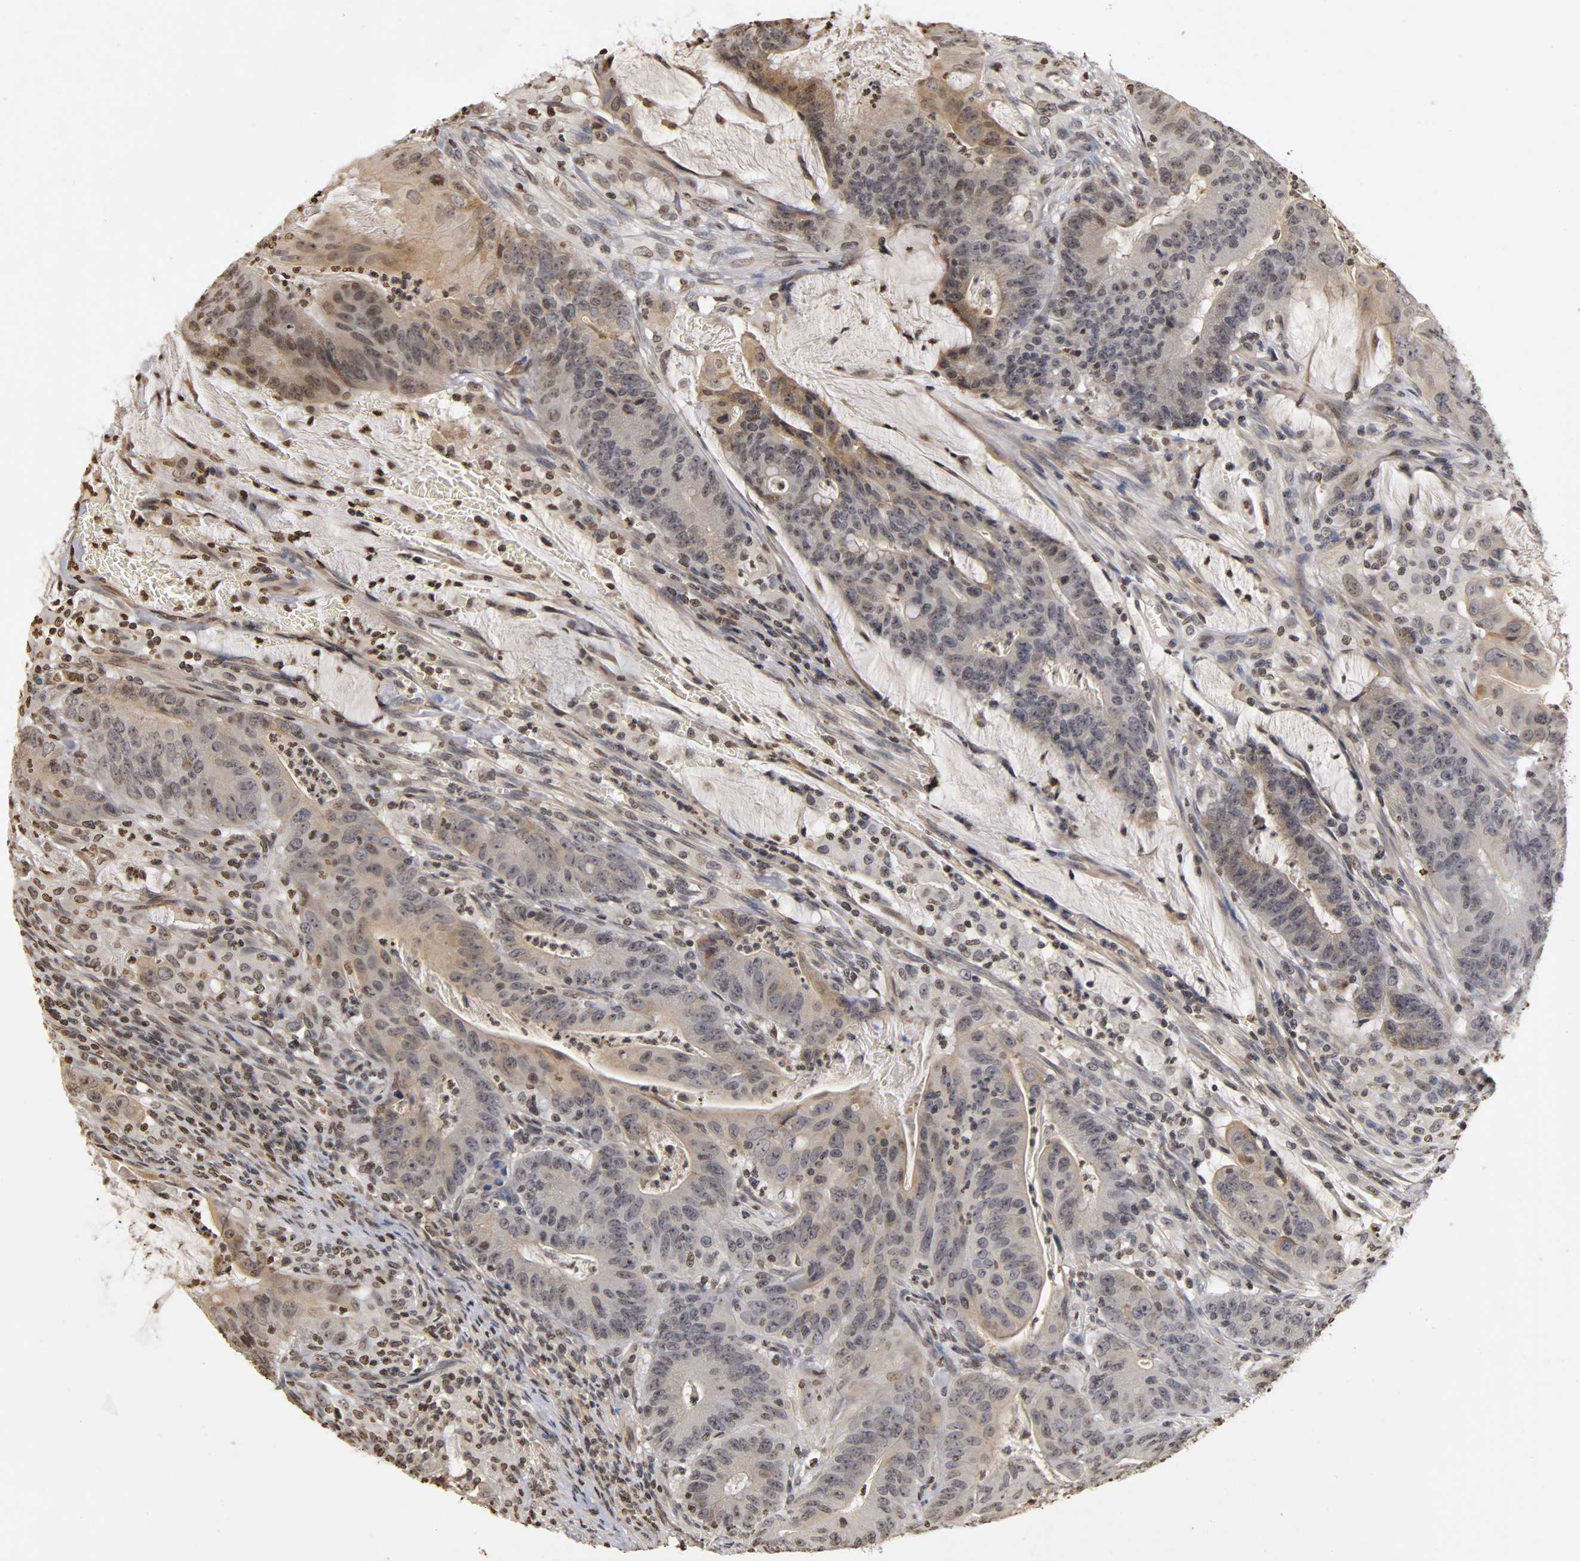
{"staining": {"intensity": "weak", "quantity": "25%-75%", "location": "cytoplasmic/membranous,nuclear"}, "tissue": "colorectal cancer", "cell_type": "Tumor cells", "image_type": "cancer", "snomed": [{"axis": "morphology", "description": "Adenocarcinoma, NOS"}, {"axis": "topography", "description": "Colon"}], "caption": "An IHC photomicrograph of tumor tissue is shown. Protein staining in brown highlights weak cytoplasmic/membranous and nuclear positivity in adenocarcinoma (colorectal) within tumor cells.", "gene": "ERCC2", "patient": {"sex": "male", "age": 45}}